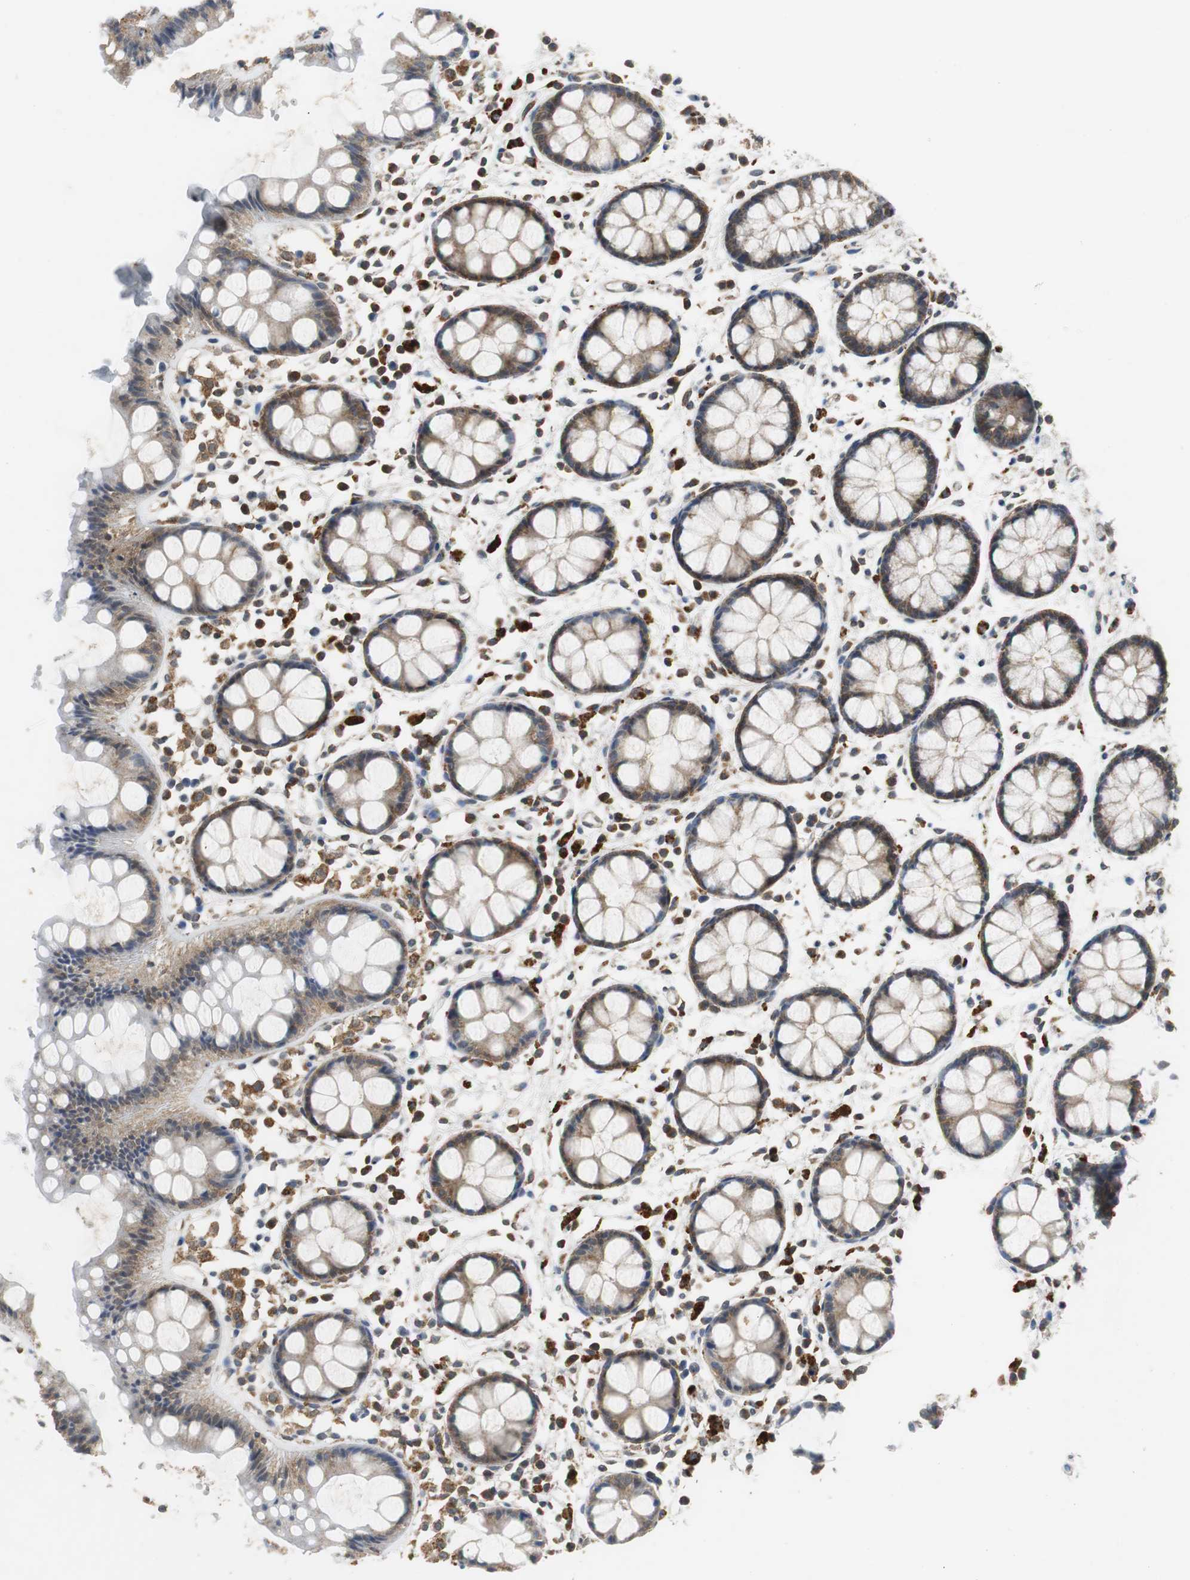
{"staining": {"intensity": "strong", "quantity": "25%-75%", "location": "cytoplasmic/membranous"}, "tissue": "rectum", "cell_type": "Glandular cells", "image_type": "normal", "snomed": [{"axis": "morphology", "description": "Normal tissue, NOS"}, {"axis": "topography", "description": "Rectum"}], "caption": "The image displays a brown stain indicating the presence of a protein in the cytoplasmic/membranous of glandular cells in rectum.", "gene": "VBP1", "patient": {"sex": "female", "age": 66}}